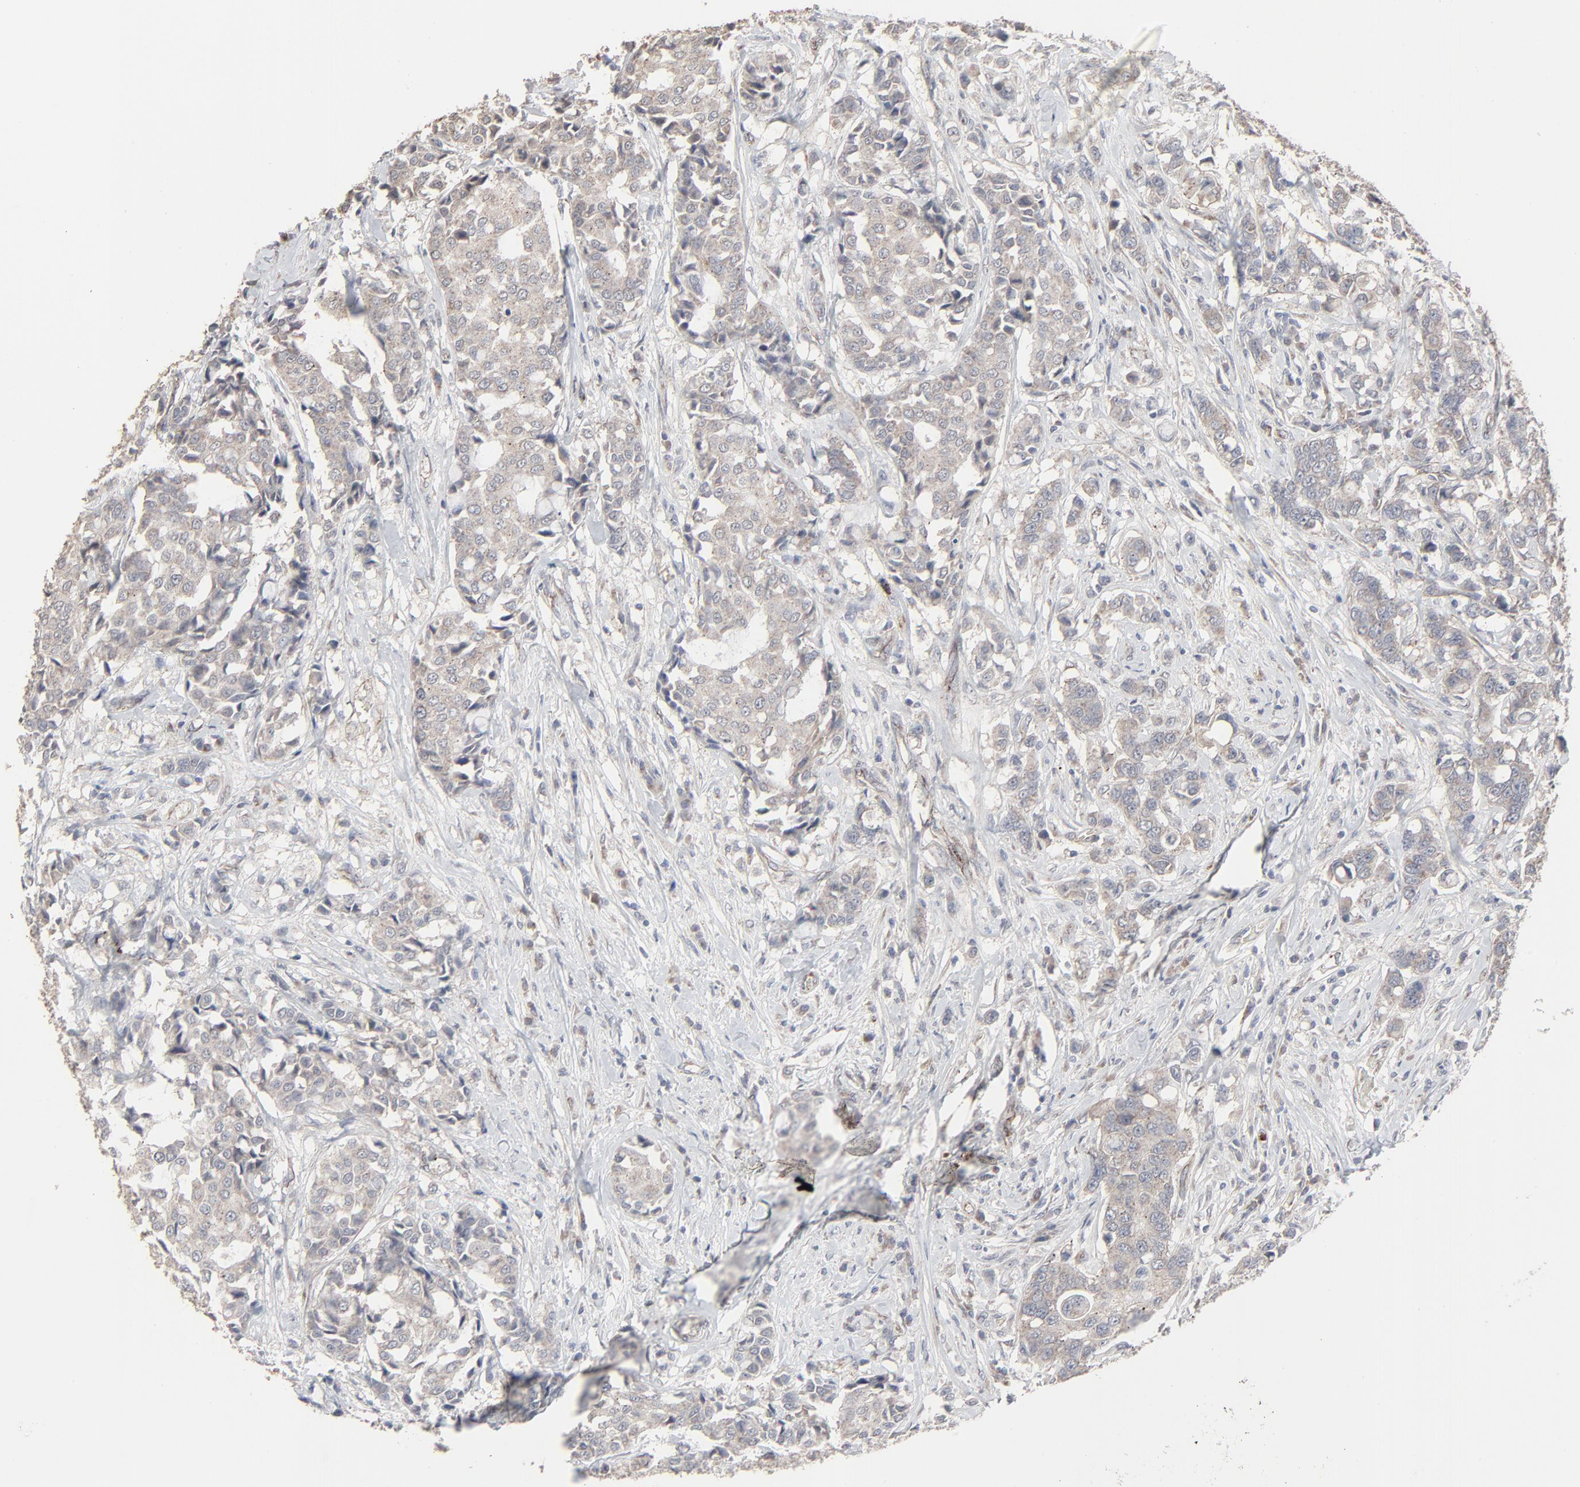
{"staining": {"intensity": "weak", "quantity": ">75%", "location": "cytoplasmic/membranous"}, "tissue": "breast cancer", "cell_type": "Tumor cells", "image_type": "cancer", "snomed": [{"axis": "morphology", "description": "Duct carcinoma"}, {"axis": "topography", "description": "Breast"}], "caption": "Intraductal carcinoma (breast) tissue reveals weak cytoplasmic/membranous expression in about >75% of tumor cells (Brightfield microscopy of DAB IHC at high magnification).", "gene": "JAM3", "patient": {"sex": "female", "age": 27}}